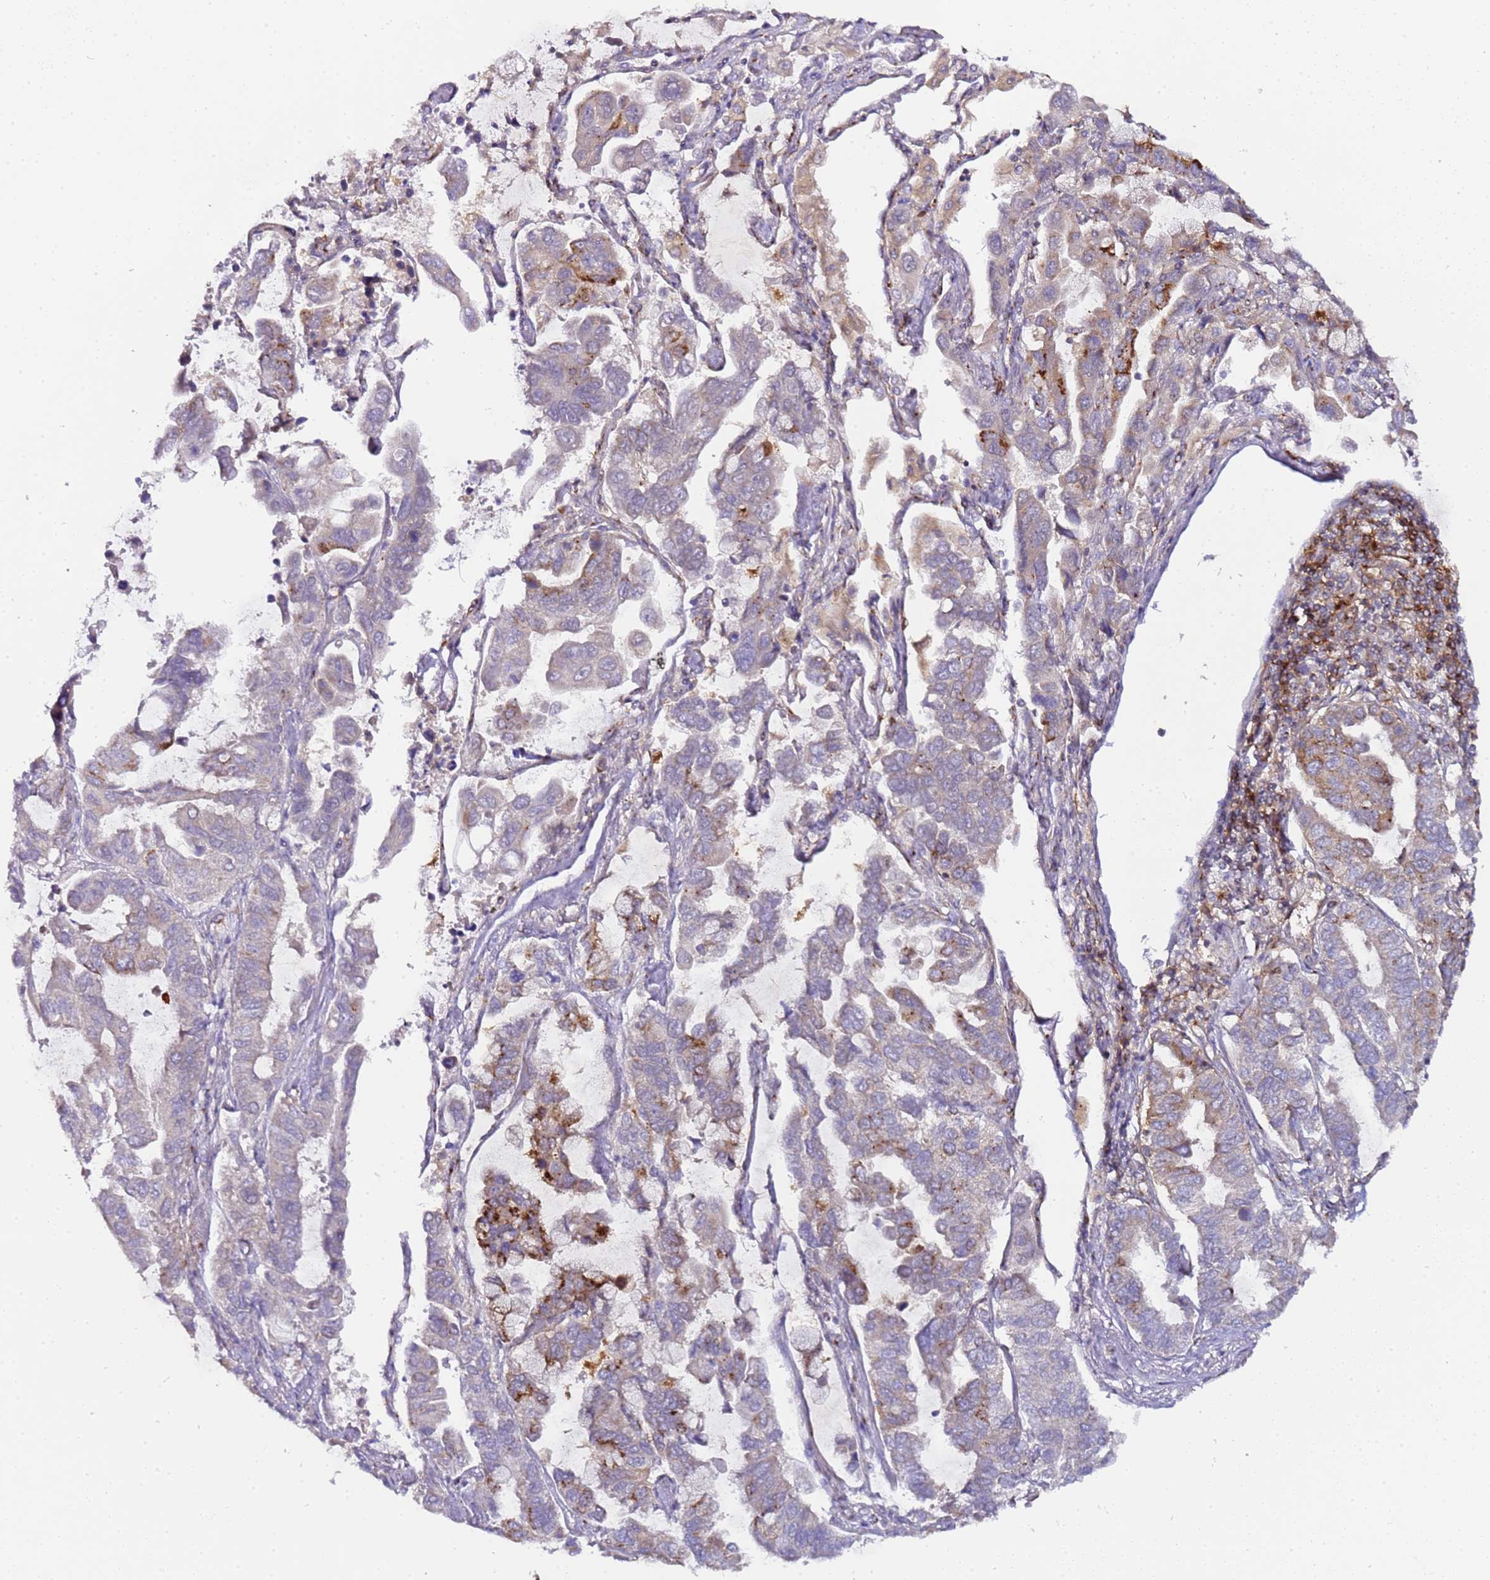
{"staining": {"intensity": "strong", "quantity": "<25%", "location": "cytoplasmic/membranous"}, "tissue": "lung cancer", "cell_type": "Tumor cells", "image_type": "cancer", "snomed": [{"axis": "morphology", "description": "Adenocarcinoma, NOS"}, {"axis": "topography", "description": "Lung"}], "caption": "Human adenocarcinoma (lung) stained for a protein (brown) demonstrates strong cytoplasmic/membranous positive expression in about <25% of tumor cells.", "gene": "MRPL49", "patient": {"sex": "male", "age": 64}}